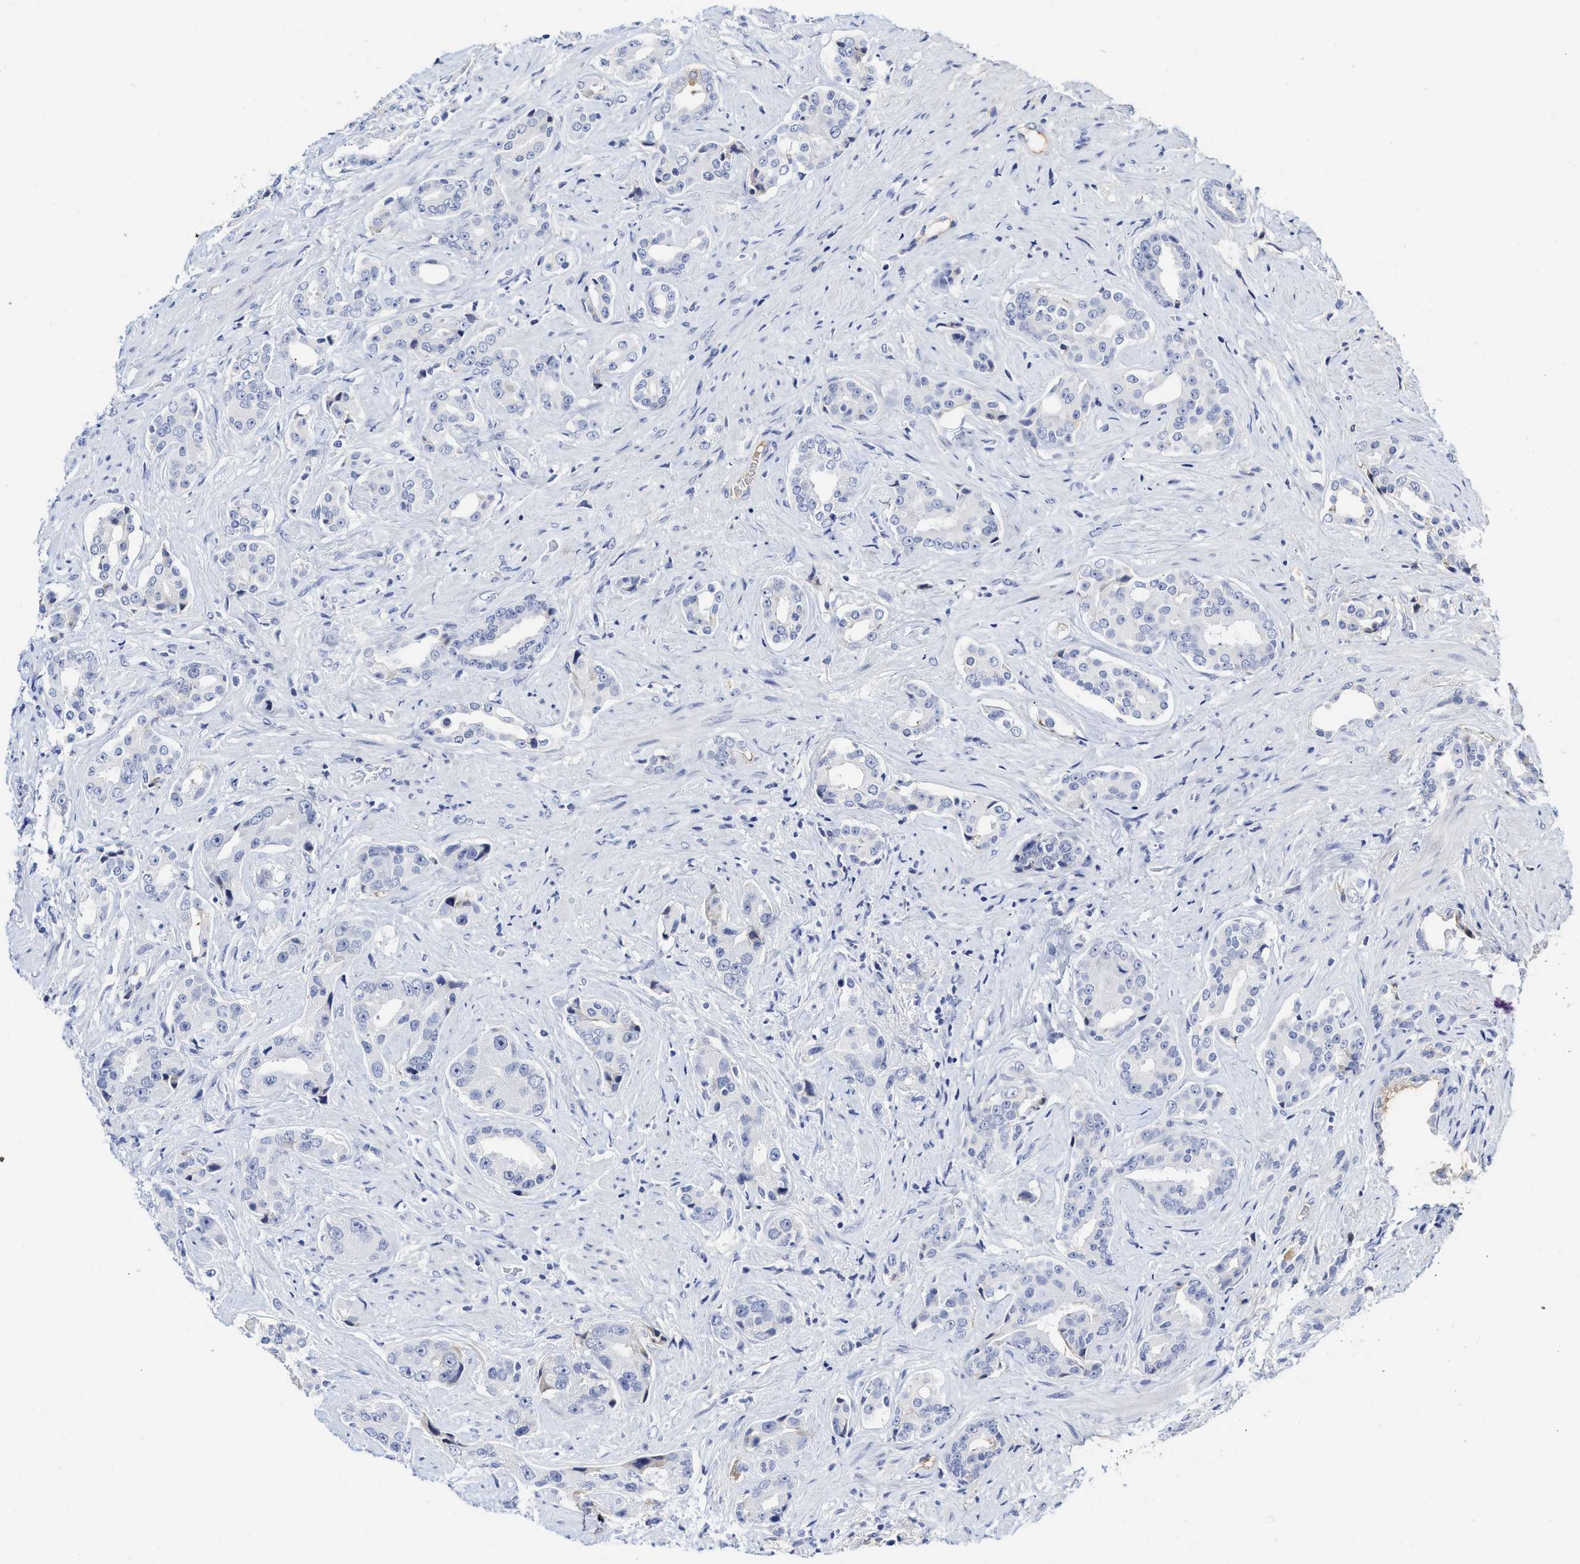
{"staining": {"intensity": "negative", "quantity": "none", "location": "none"}, "tissue": "prostate cancer", "cell_type": "Tumor cells", "image_type": "cancer", "snomed": [{"axis": "morphology", "description": "Adenocarcinoma, High grade"}, {"axis": "topography", "description": "Prostate"}], "caption": "IHC of high-grade adenocarcinoma (prostate) demonstrates no positivity in tumor cells. (Stains: DAB (3,3'-diaminobenzidine) immunohistochemistry (IHC) with hematoxylin counter stain, Microscopy: brightfield microscopy at high magnification).", "gene": "C2", "patient": {"sex": "male", "age": 71}}